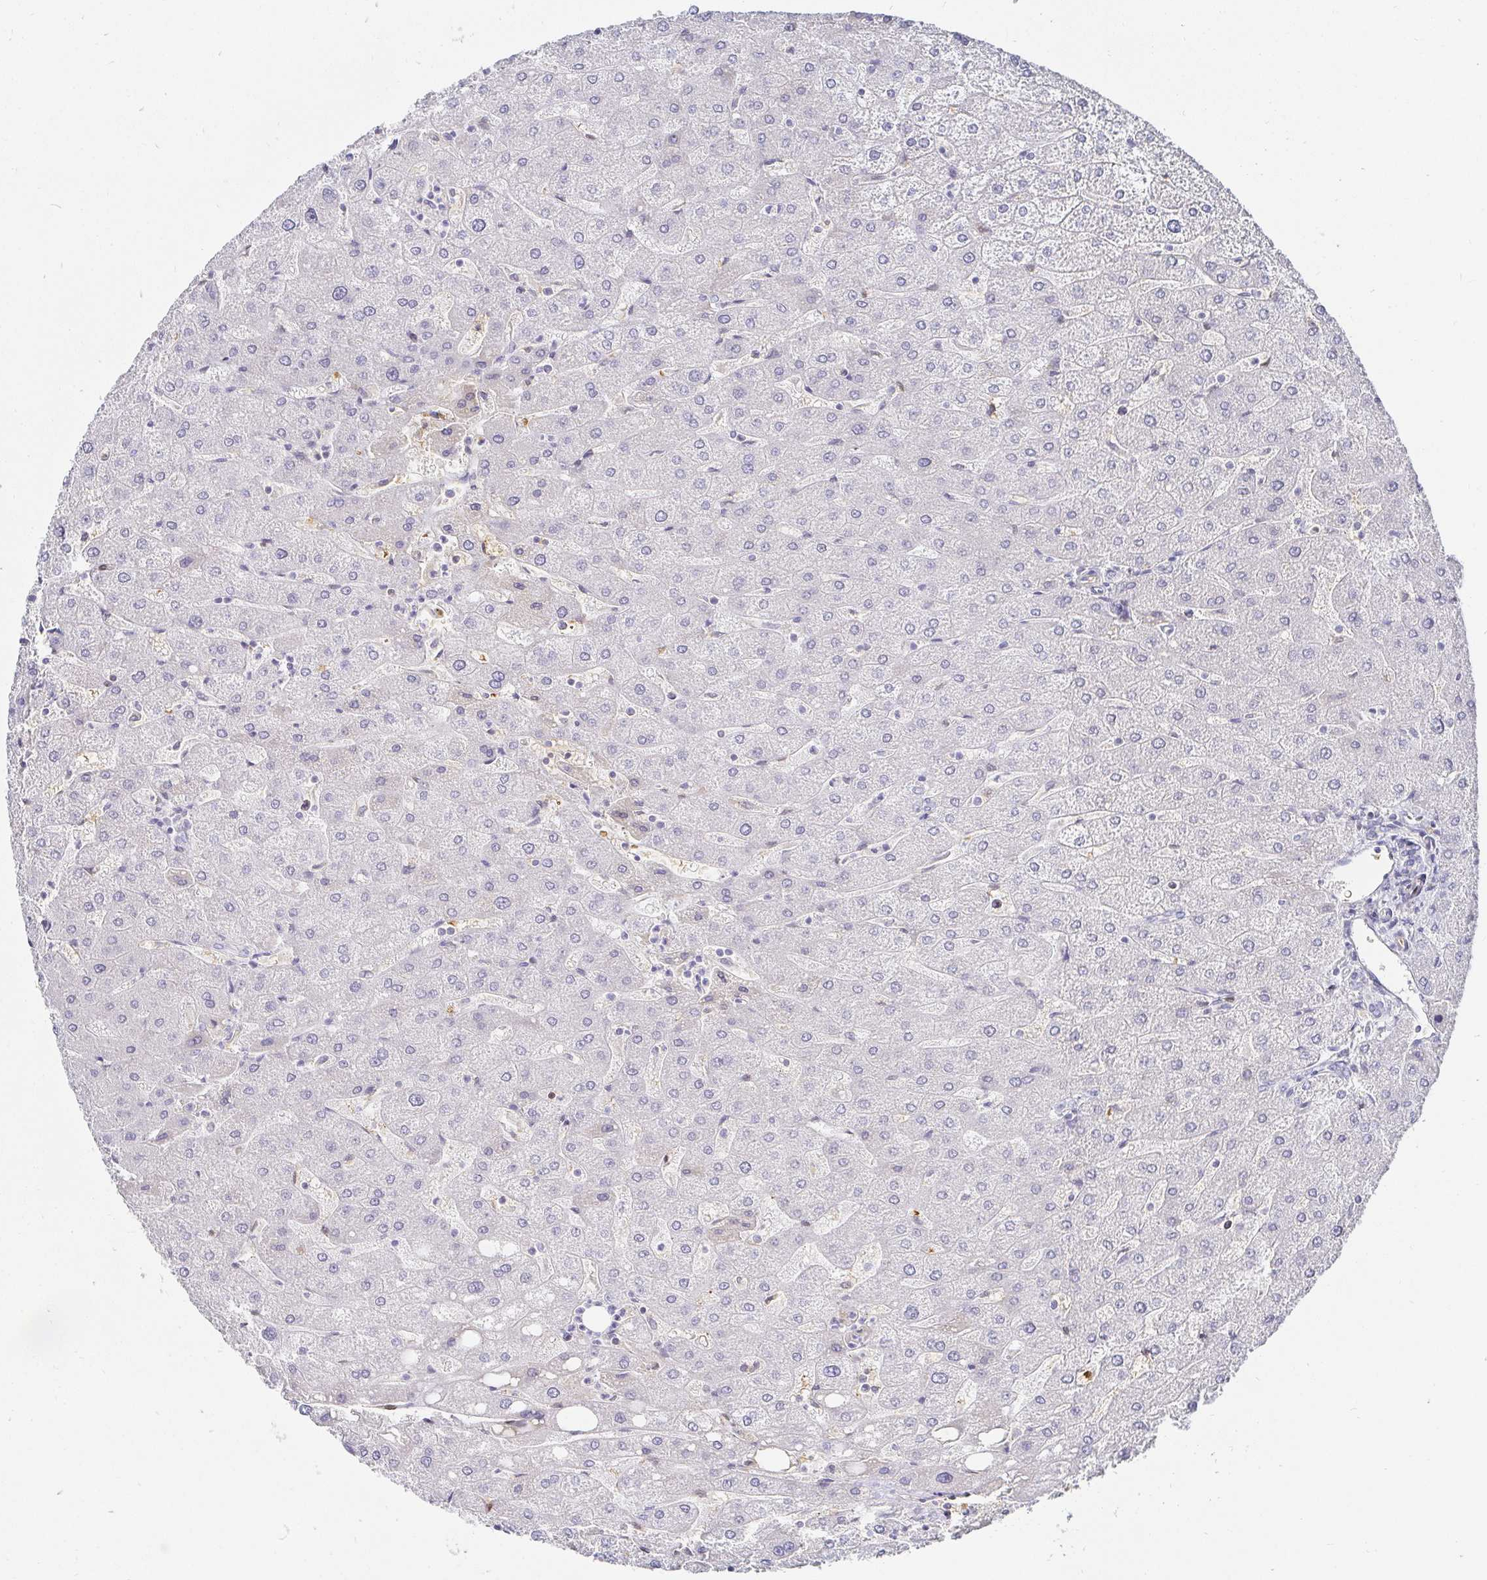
{"staining": {"intensity": "negative", "quantity": "none", "location": "none"}, "tissue": "liver", "cell_type": "Cholangiocytes", "image_type": "normal", "snomed": [{"axis": "morphology", "description": "Normal tissue, NOS"}, {"axis": "topography", "description": "Liver"}], "caption": "DAB (3,3'-diaminobenzidine) immunohistochemical staining of benign human liver demonstrates no significant expression in cholangiocytes. (Stains: DAB IHC with hematoxylin counter stain, Microscopy: brightfield microscopy at high magnification).", "gene": "FGF21", "patient": {"sex": "male", "age": 67}}